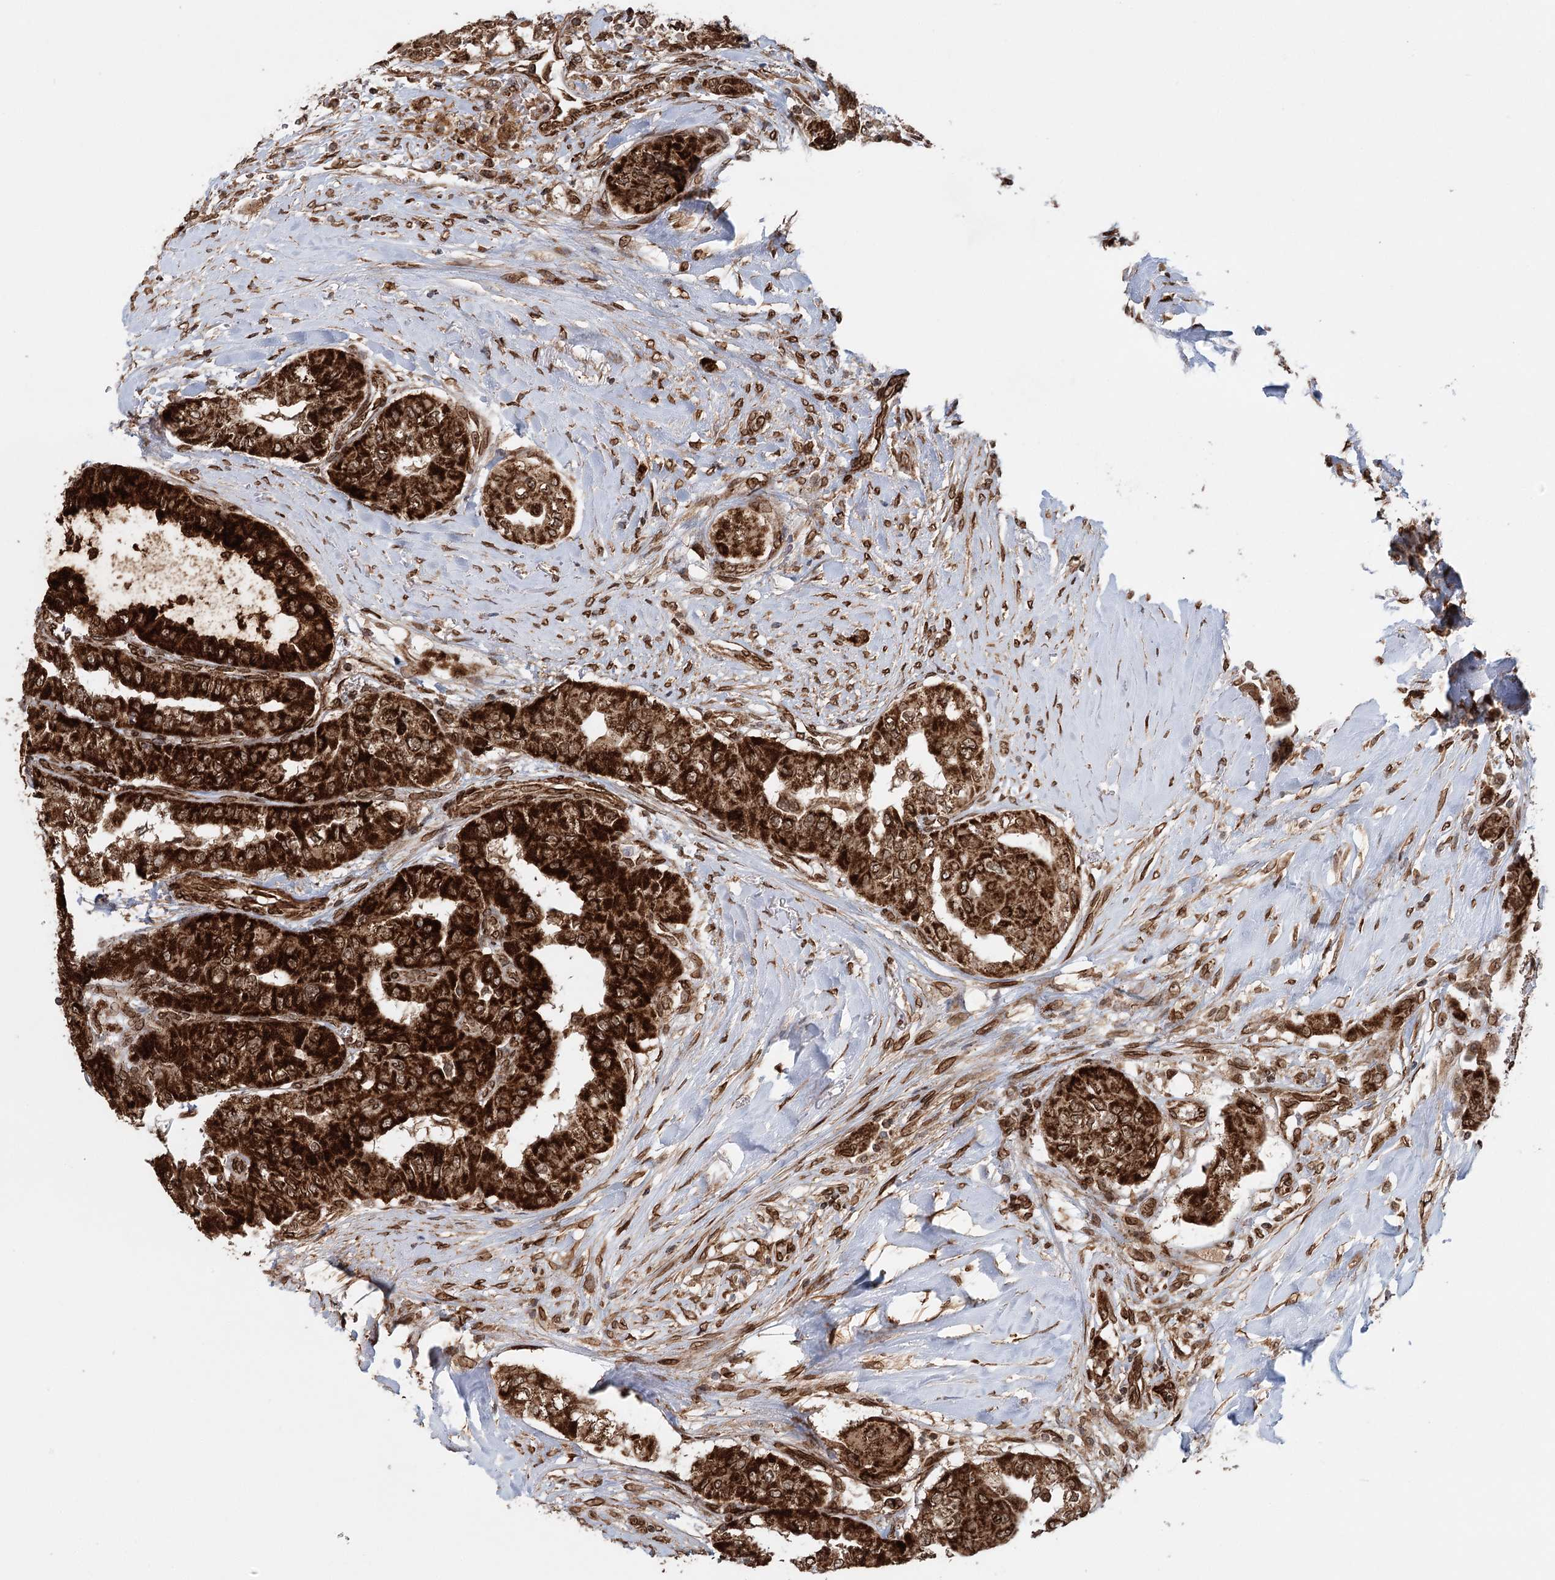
{"staining": {"intensity": "strong", "quantity": ">75%", "location": "cytoplasmic/membranous"}, "tissue": "thyroid cancer", "cell_type": "Tumor cells", "image_type": "cancer", "snomed": [{"axis": "morphology", "description": "Papillary adenocarcinoma, NOS"}, {"axis": "topography", "description": "Thyroid gland"}], "caption": "Thyroid cancer stained for a protein (brown) shows strong cytoplasmic/membranous positive staining in approximately >75% of tumor cells.", "gene": "BCKDHA", "patient": {"sex": "female", "age": 59}}